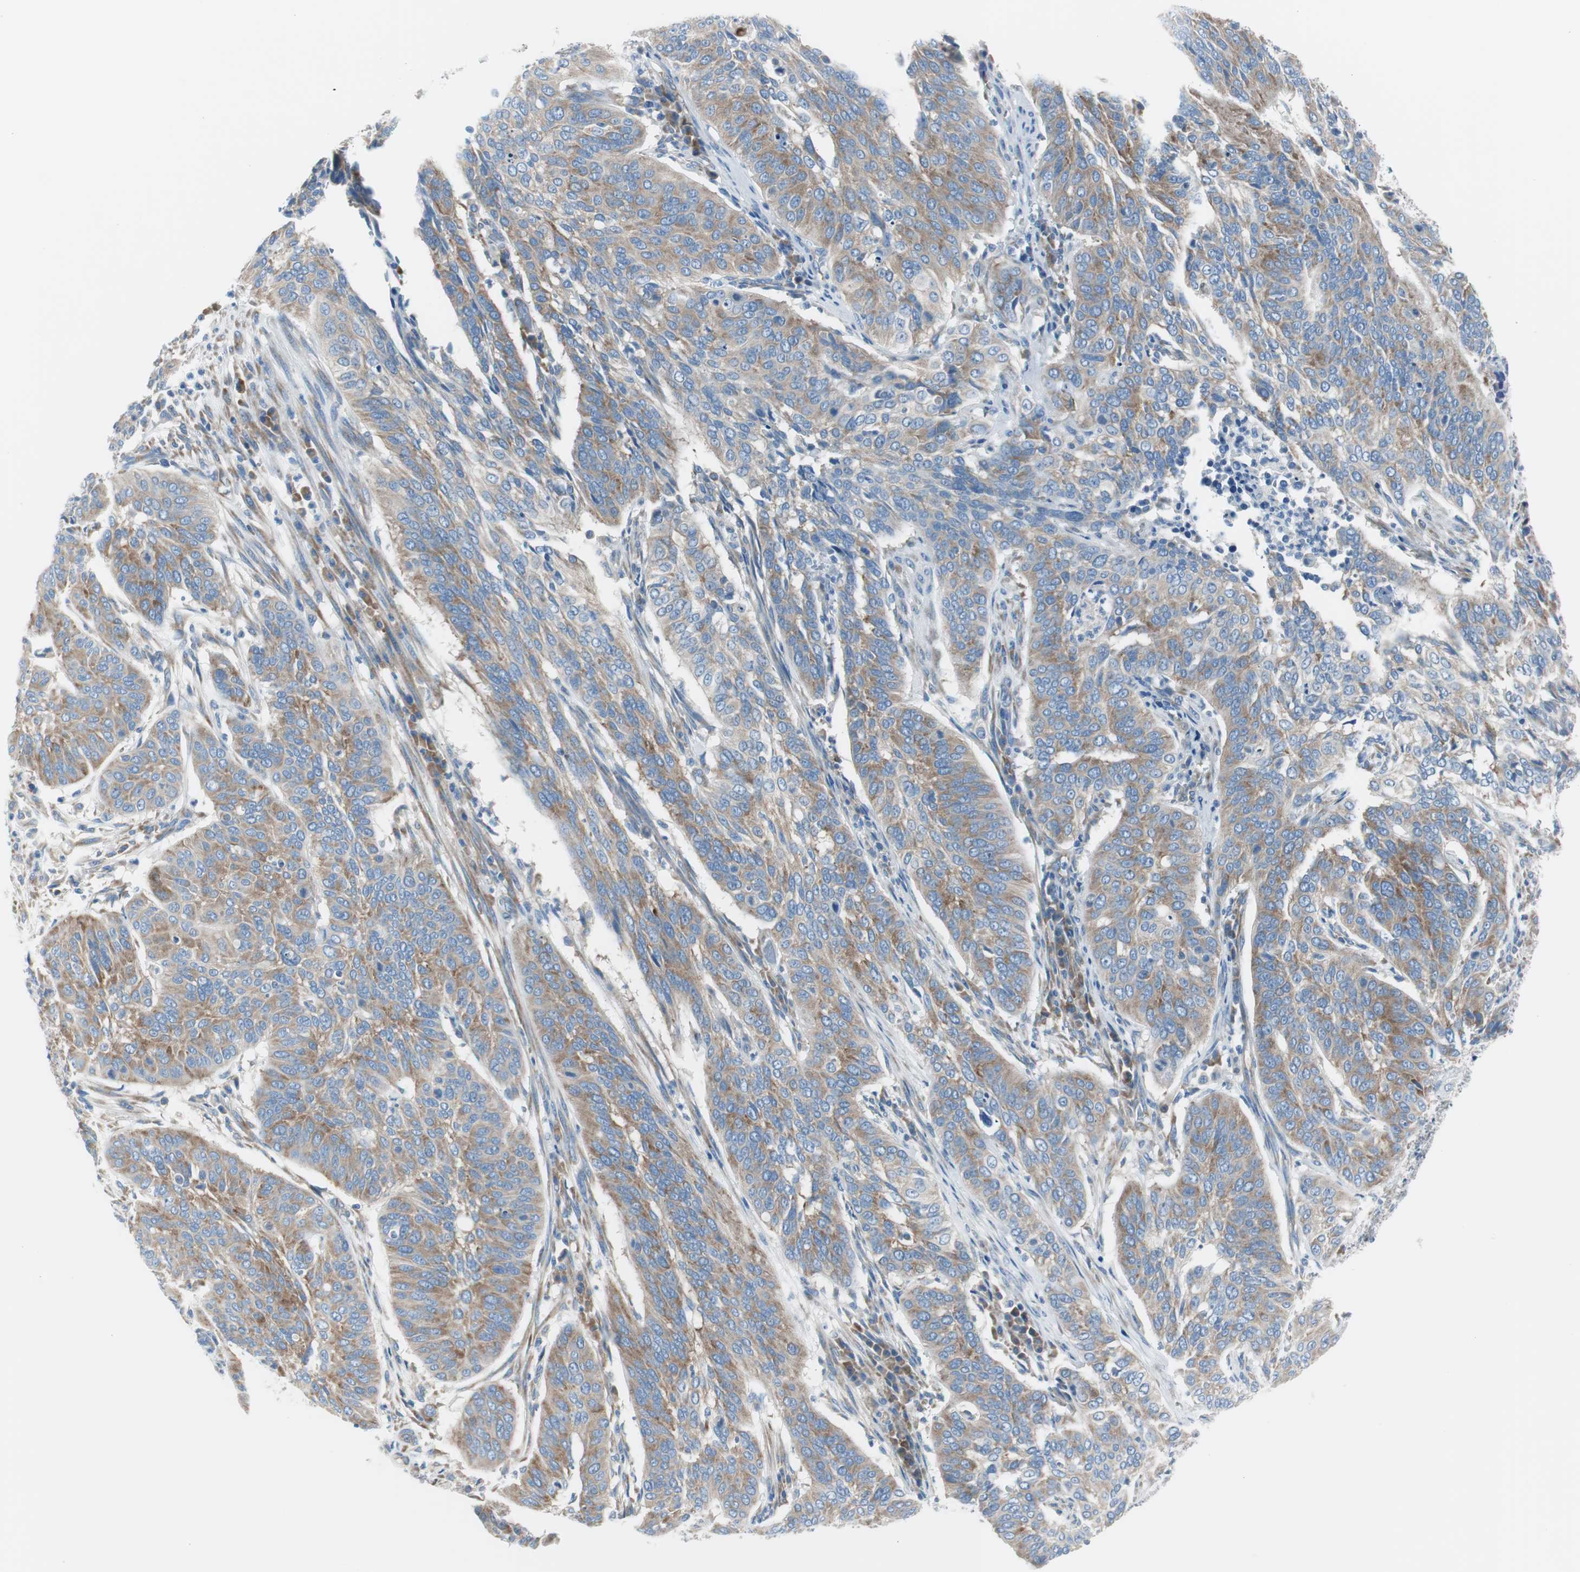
{"staining": {"intensity": "moderate", "quantity": ">75%", "location": "cytoplasmic/membranous"}, "tissue": "cervical cancer", "cell_type": "Tumor cells", "image_type": "cancer", "snomed": [{"axis": "morphology", "description": "Squamous cell carcinoma, NOS"}, {"axis": "topography", "description": "Cervix"}], "caption": "Immunohistochemical staining of human cervical cancer (squamous cell carcinoma) displays medium levels of moderate cytoplasmic/membranous protein positivity in approximately >75% of tumor cells.", "gene": "RPS12", "patient": {"sex": "female", "age": 39}}